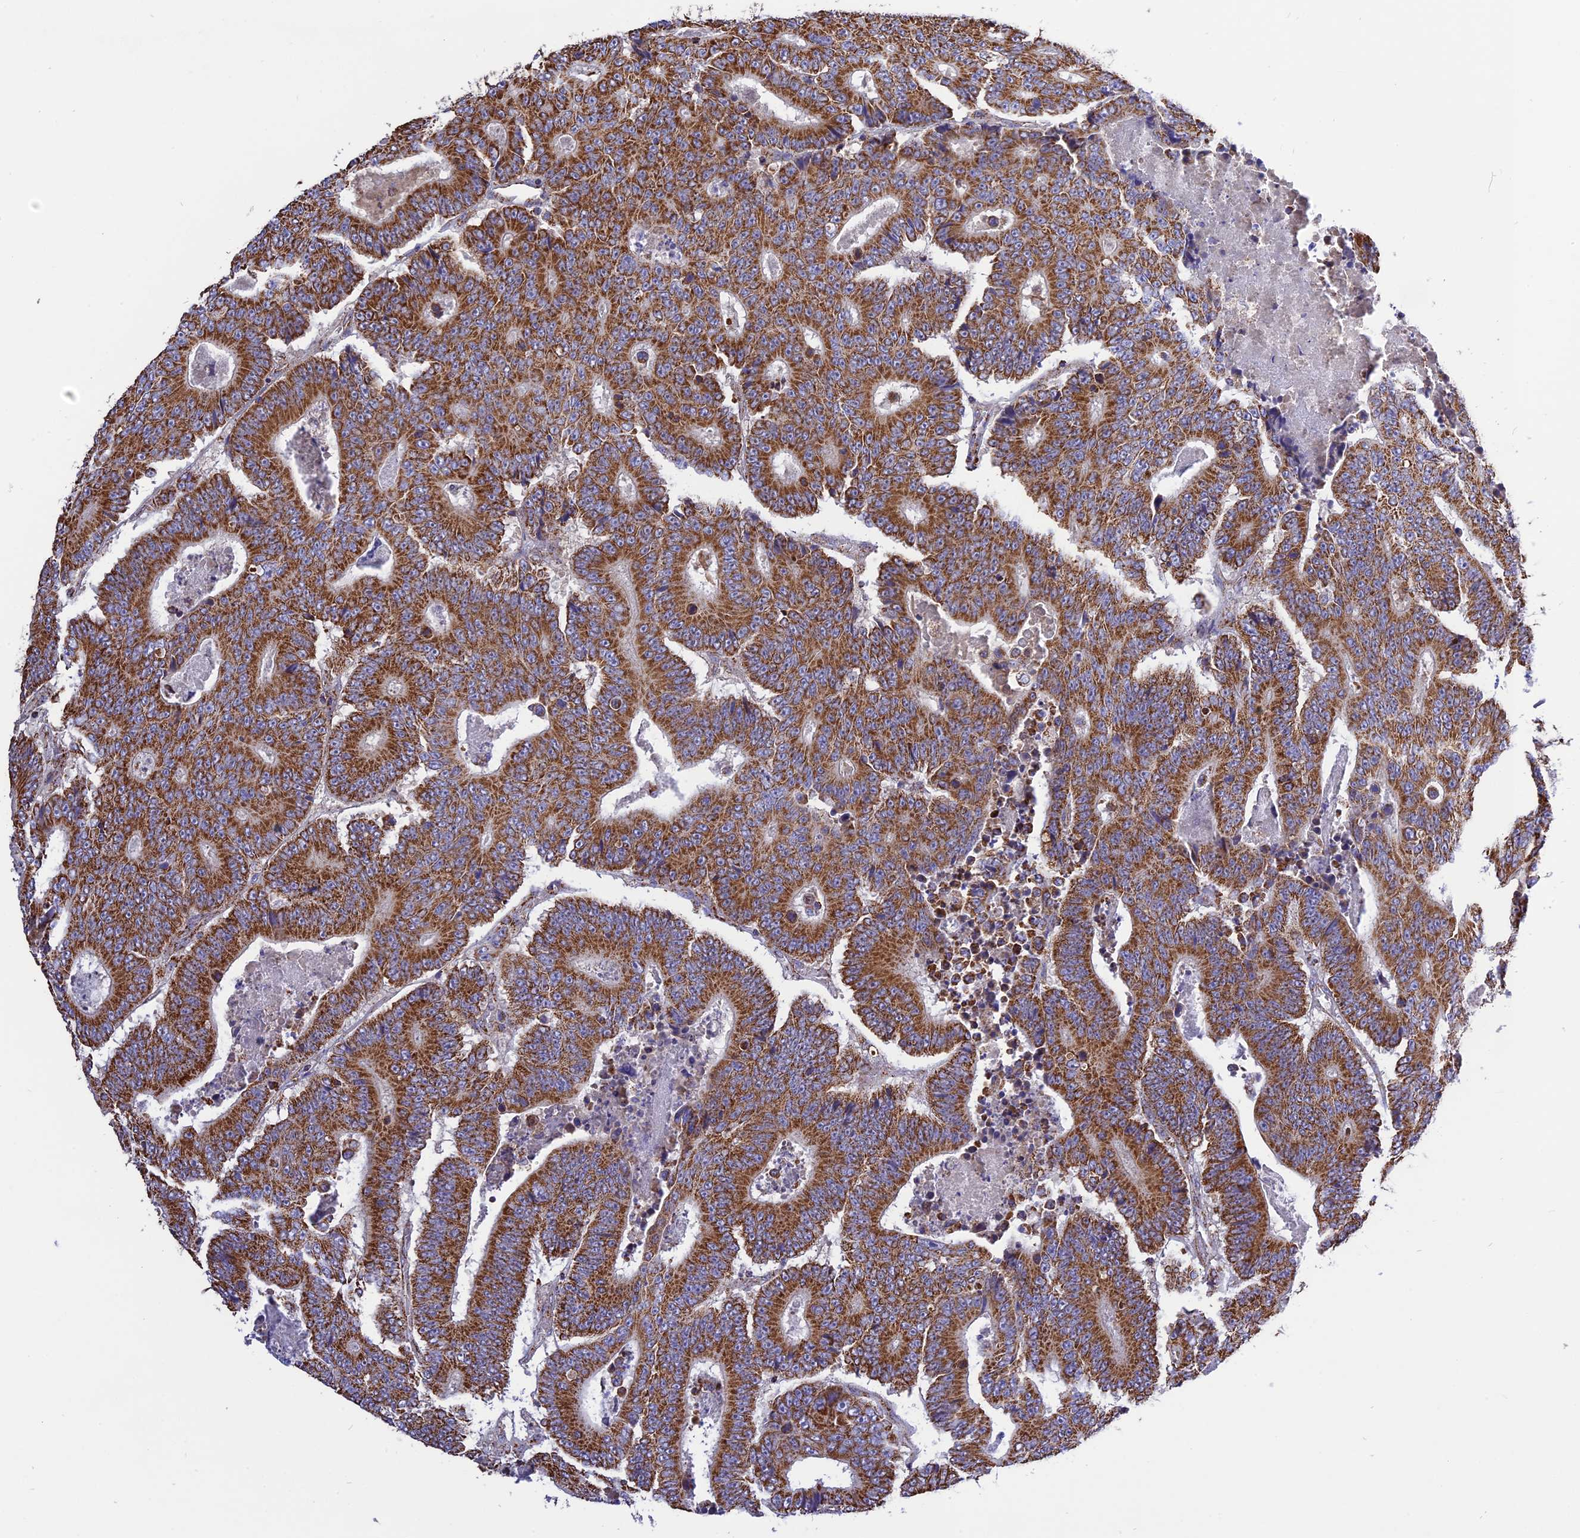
{"staining": {"intensity": "strong", "quantity": ">75%", "location": "cytoplasmic/membranous"}, "tissue": "colorectal cancer", "cell_type": "Tumor cells", "image_type": "cancer", "snomed": [{"axis": "morphology", "description": "Adenocarcinoma, NOS"}, {"axis": "topography", "description": "Colon"}], "caption": "Immunohistochemistry (IHC) image of human colorectal adenocarcinoma stained for a protein (brown), which displays high levels of strong cytoplasmic/membranous positivity in about >75% of tumor cells.", "gene": "TTC4", "patient": {"sex": "male", "age": 83}}